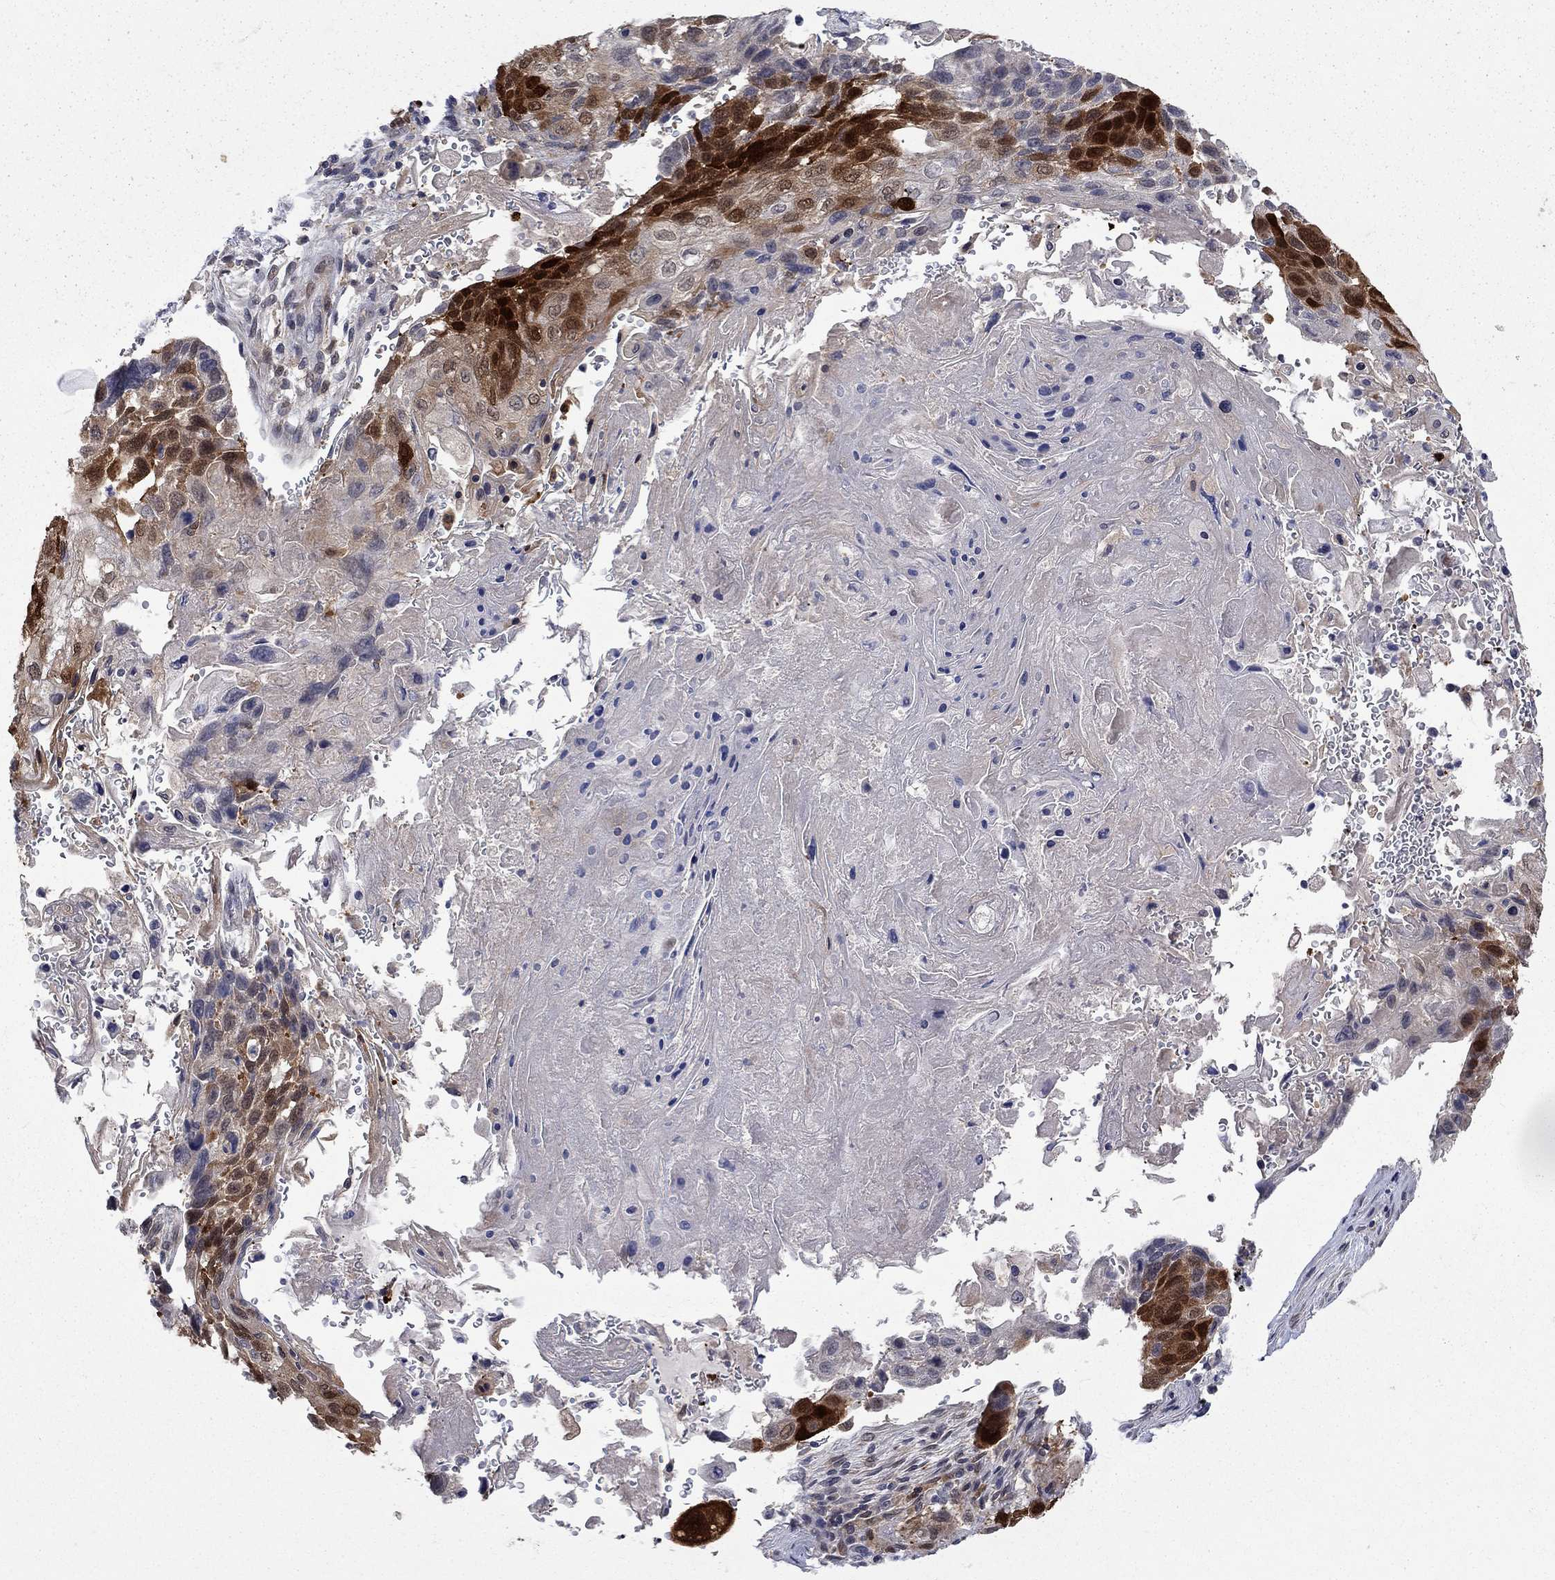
{"staining": {"intensity": "strong", "quantity": "<25%", "location": "cytoplasmic/membranous,nuclear"}, "tissue": "lung cancer", "cell_type": "Tumor cells", "image_type": "cancer", "snomed": [{"axis": "morphology", "description": "Normal tissue, NOS"}, {"axis": "morphology", "description": "Squamous cell carcinoma, NOS"}, {"axis": "topography", "description": "Bronchus"}, {"axis": "topography", "description": "Lung"}], "caption": "Immunohistochemistry staining of lung cancer (squamous cell carcinoma), which demonstrates medium levels of strong cytoplasmic/membranous and nuclear positivity in about <25% of tumor cells indicating strong cytoplasmic/membranous and nuclear protein positivity. The staining was performed using DAB (3,3'-diaminobenzidine) (brown) for protein detection and nuclei were counterstained in hematoxylin (blue).", "gene": "CBR1", "patient": {"sex": "male", "age": 69}}